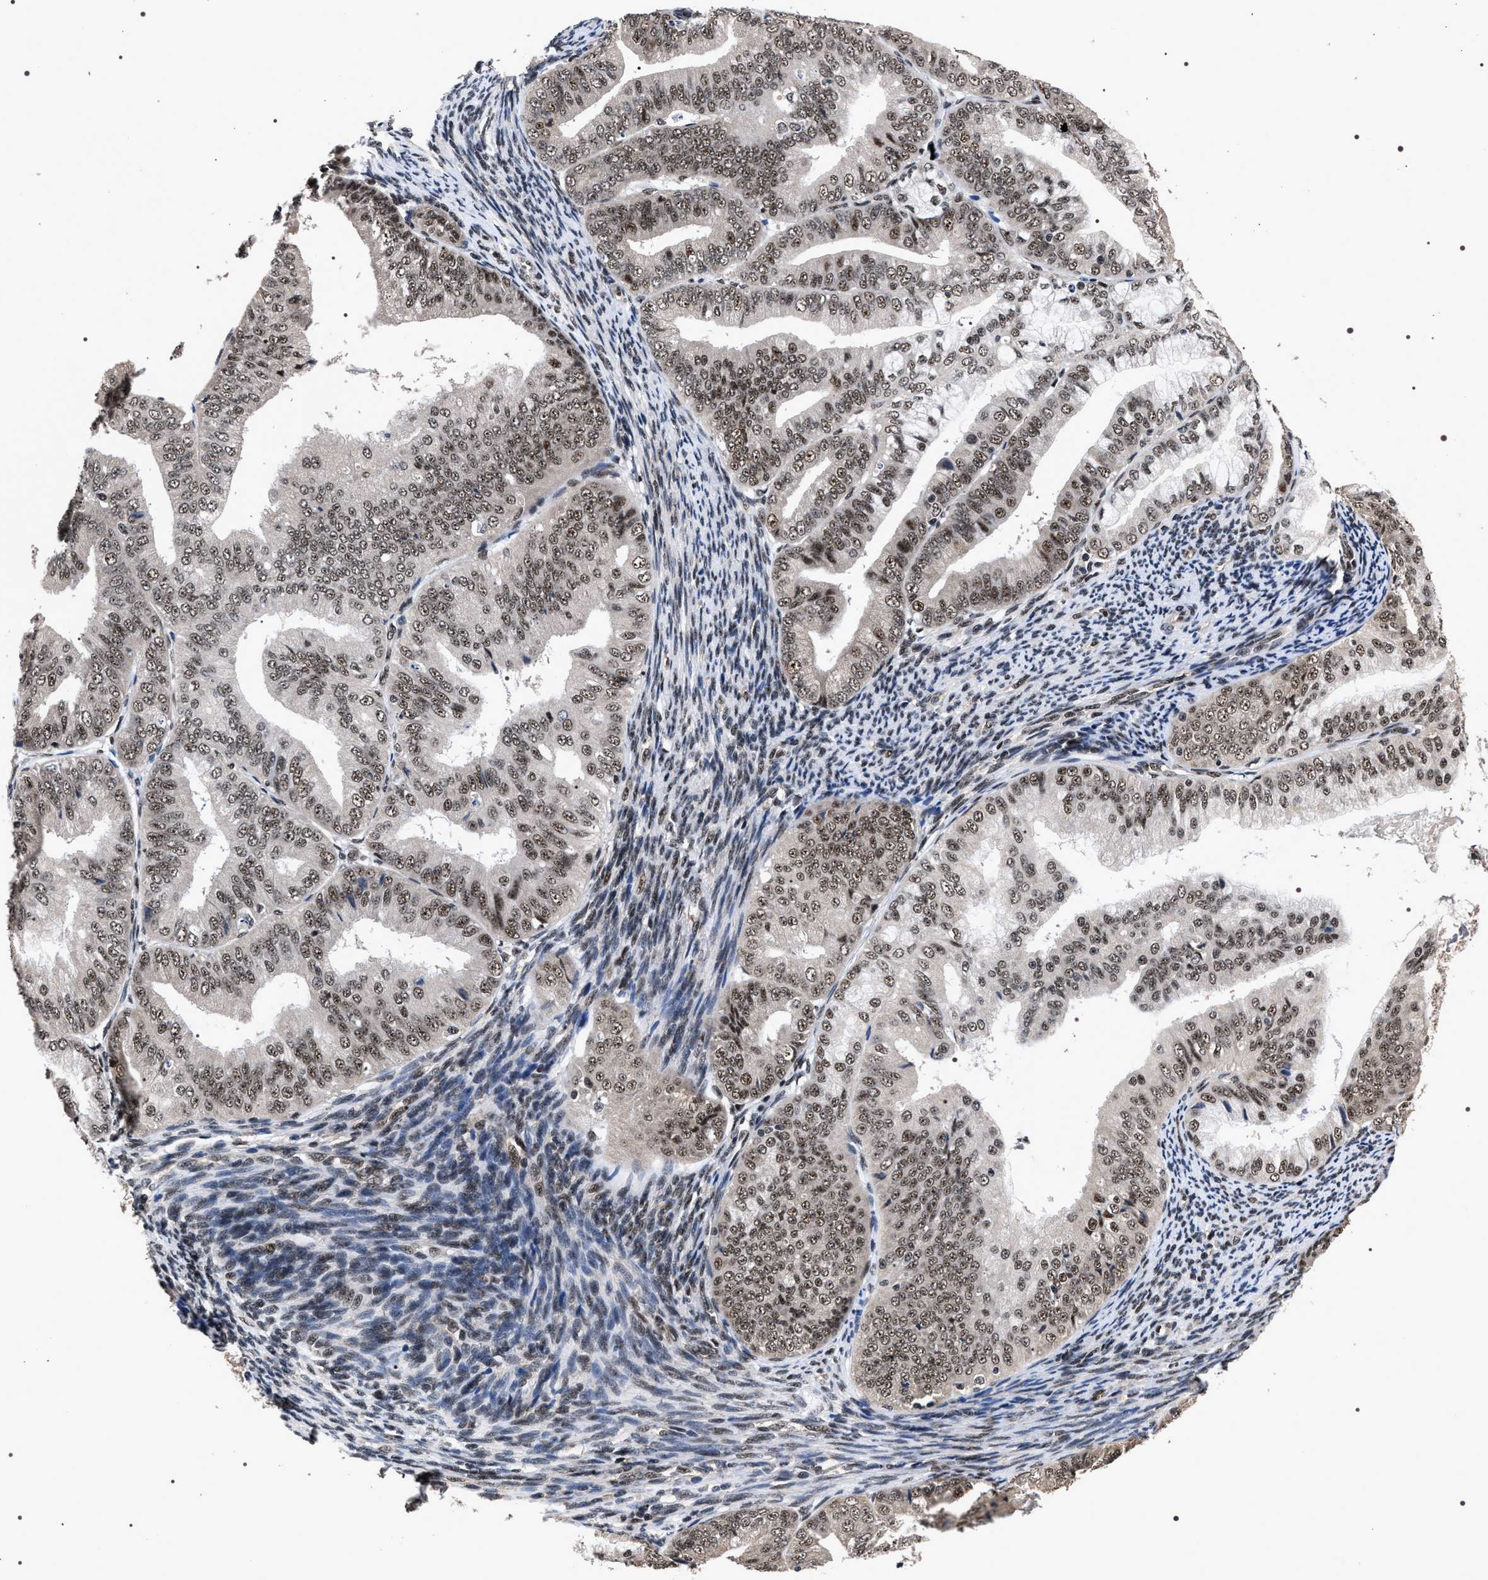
{"staining": {"intensity": "moderate", "quantity": ">75%", "location": "nuclear"}, "tissue": "endometrial cancer", "cell_type": "Tumor cells", "image_type": "cancer", "snomed": [{"axis": "morphology", "description": "Adenocarcinoma, NOS"}, {"axis": "topography", "description": "Endometrium"}], "caption": "This is a micrograph of immunohistochemistry staining of endometrial cancer (adenocarcinoma), which shows moderate staining in the nuclear of tumor cells.", "gene": "RRP1B", "patient": {"sex": "female", "age": 63}}